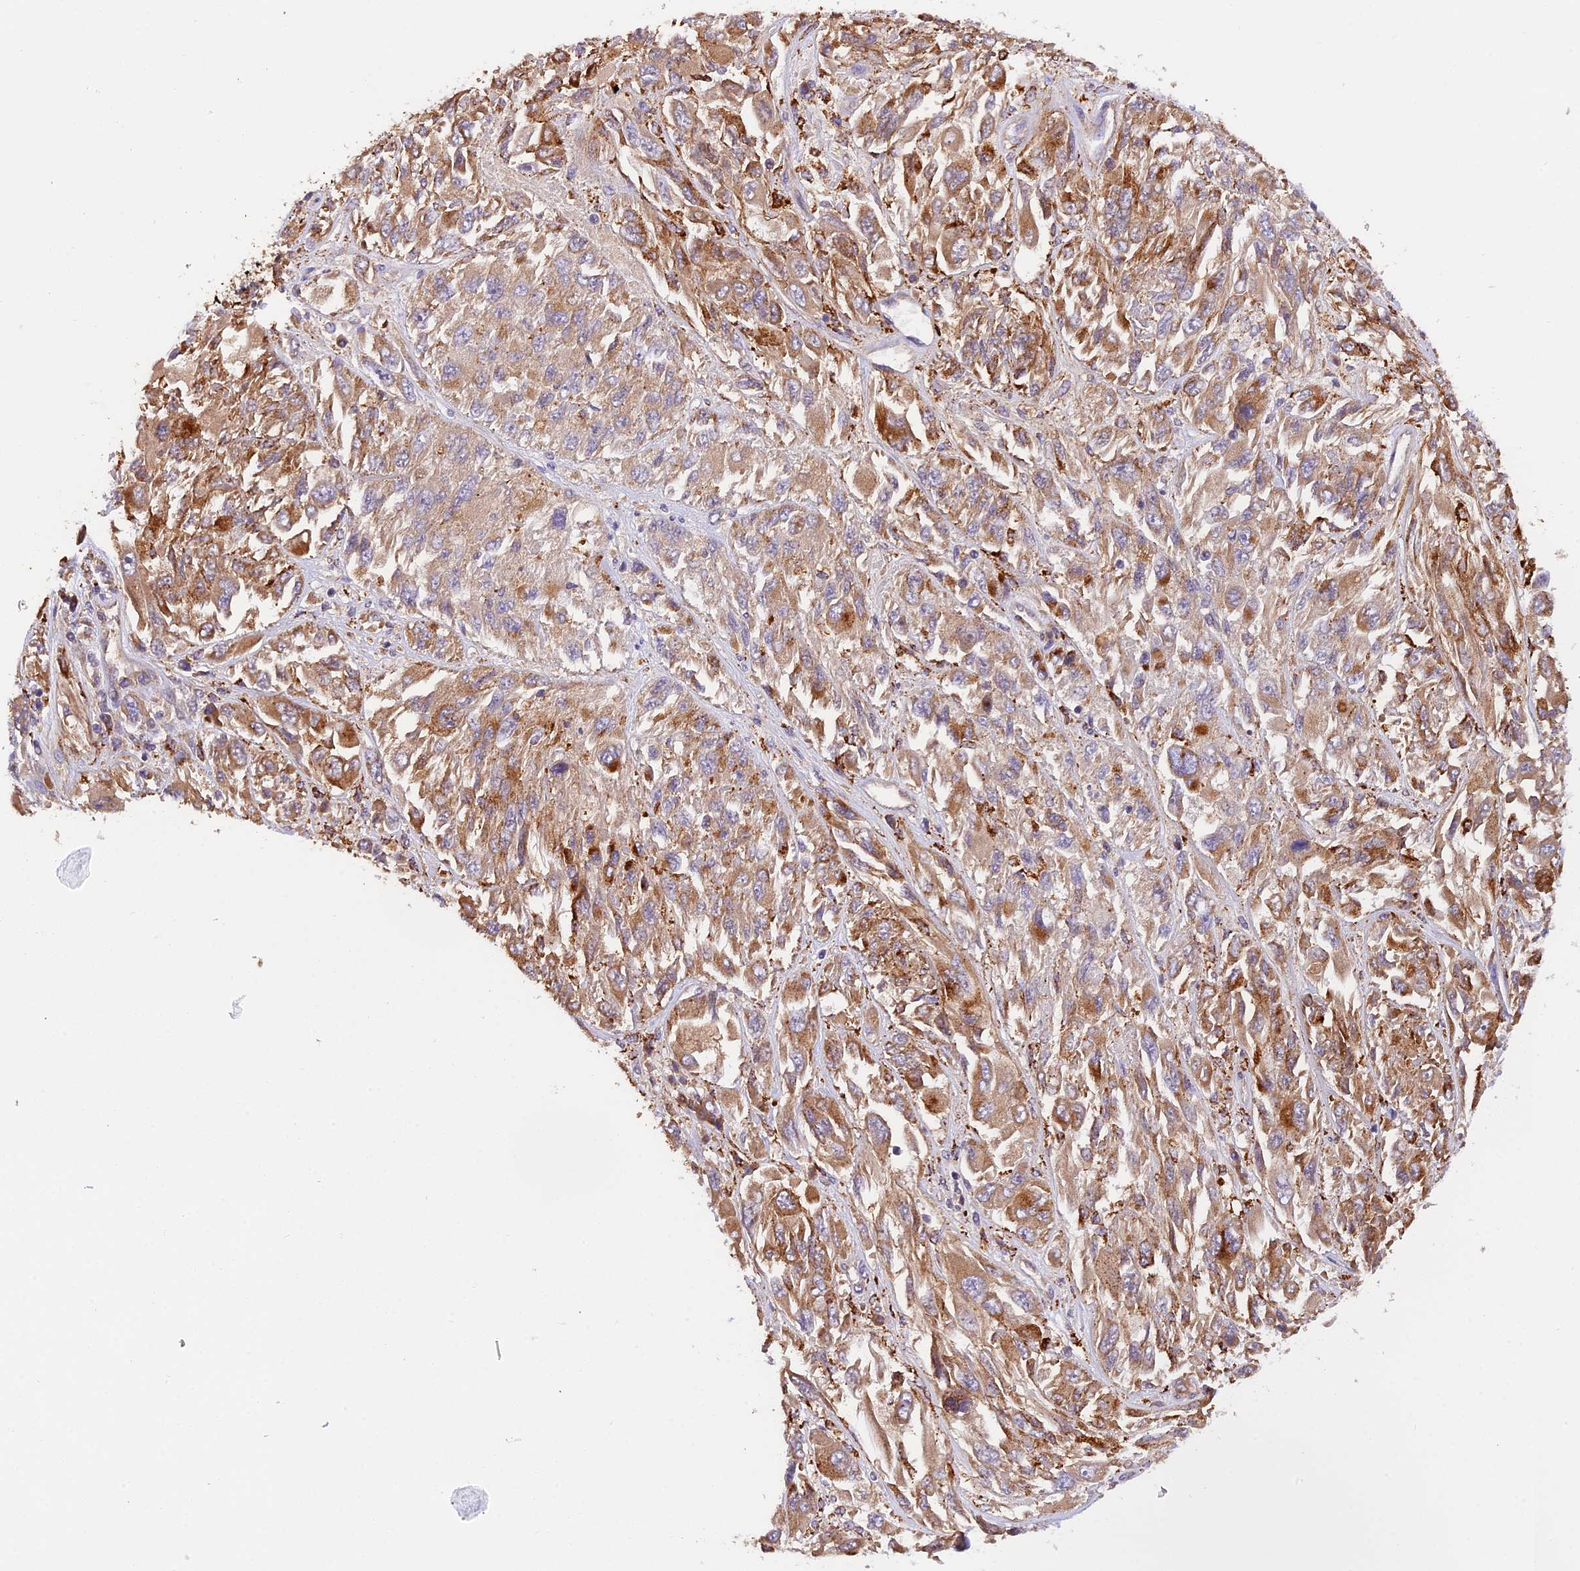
{"staining": {"intensity": "moderate", "quantity": ">75%", "location": "cytoplasmic/membranous"}, "tissue": "melanoma", "cell_type": "Tumor cells", "image_type": "cancer", "snomed": [{"axis": "morphology", "description": "Malignant melanoma, NOS"}, {"axis": "topography", "description": "Skin"}], "caption": "Malignant melanoma tissue demonstrates moderate cytoplasmic/membranous expression in approximately >75% of tumor cells, visualized by immunohistochemistry. (brown staining indicates protein expression, while blue staining denotes nuclei).", "gene": "COPE", "patient": {"sex": "female", "age": 91}}